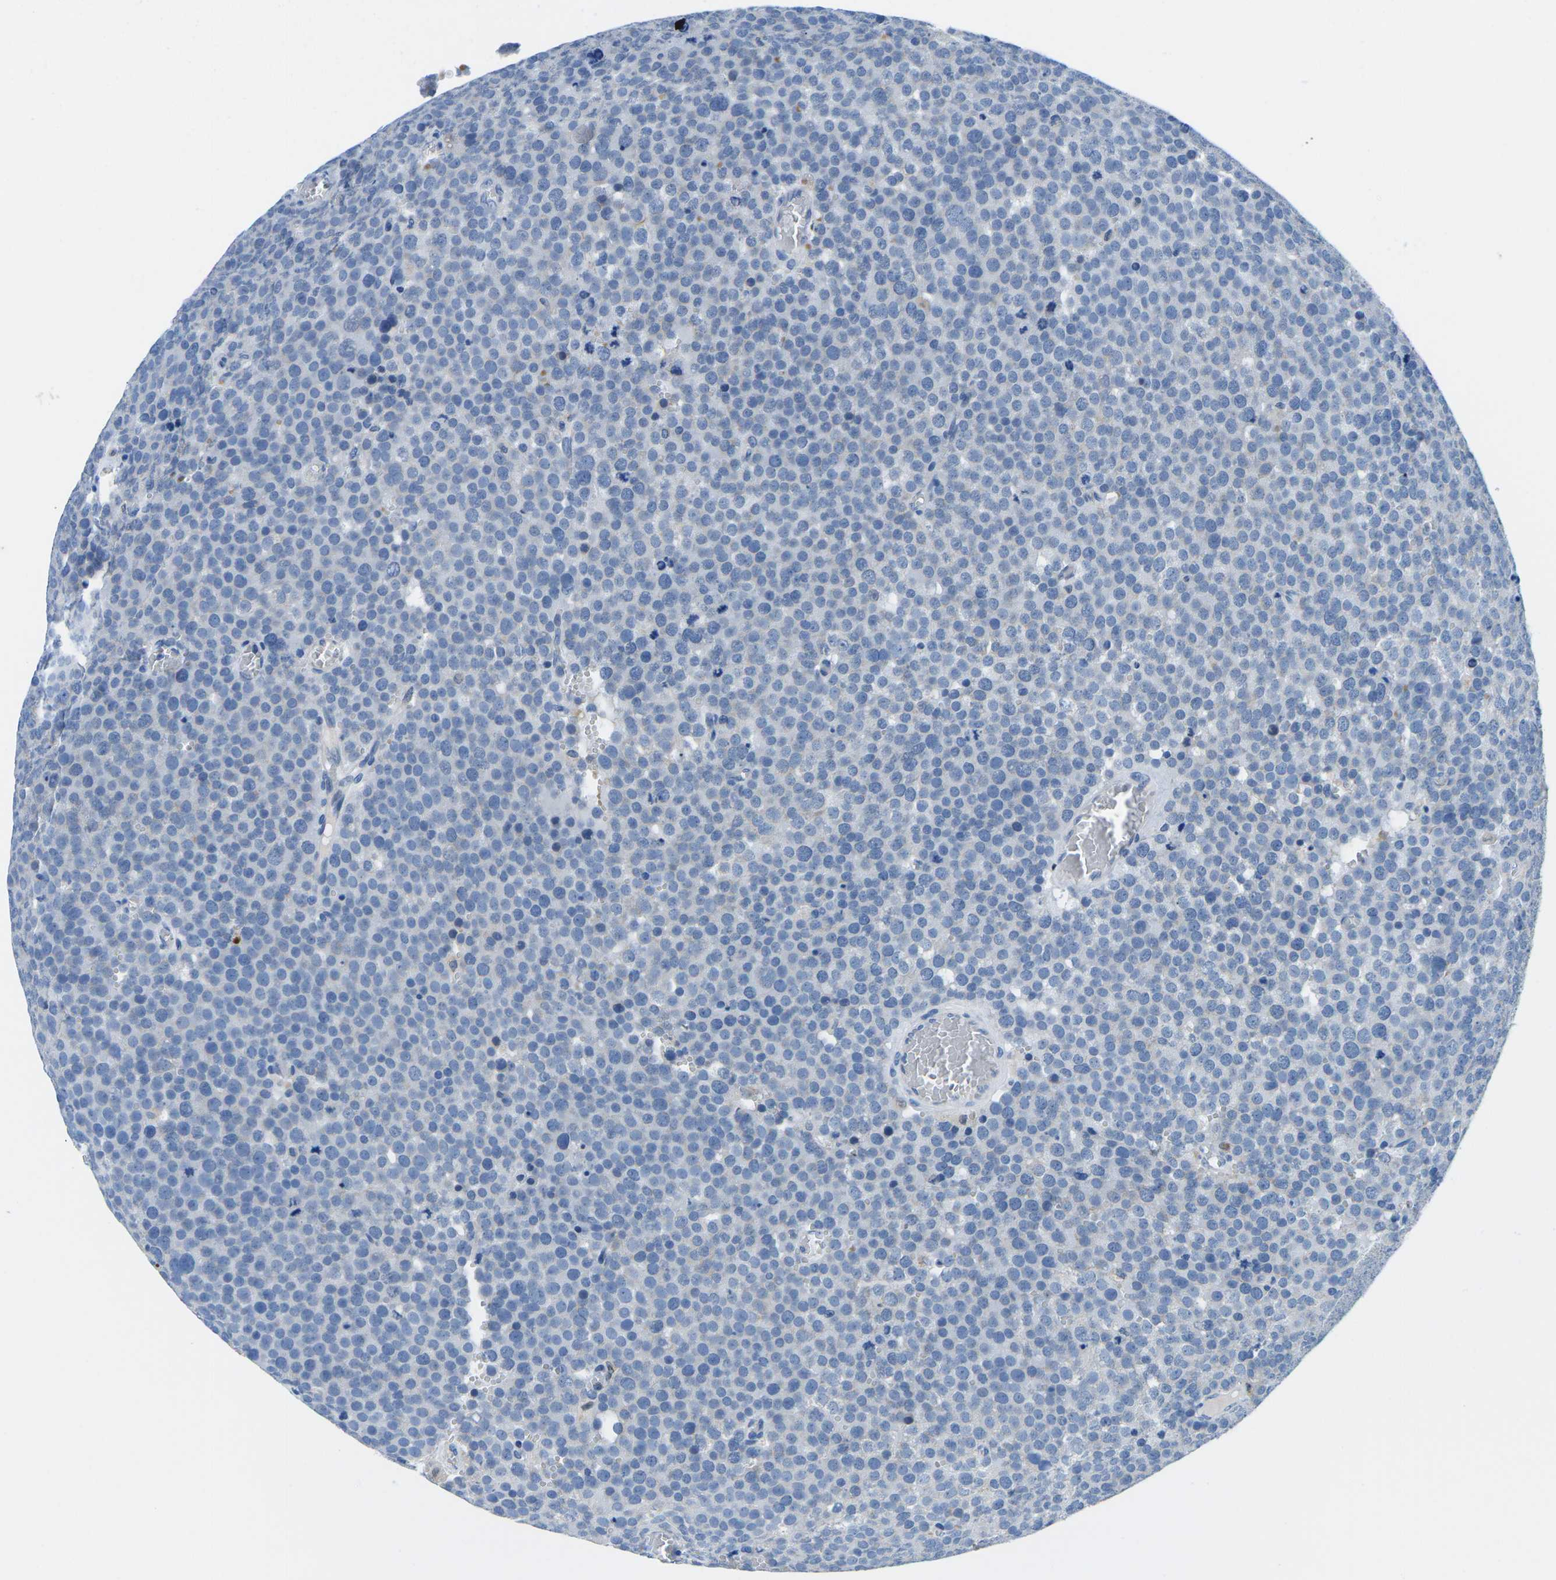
{"staining": {"intensity": "negative", "quantity": "none", "location": "none"}, "tissue": "testis cancer", "cell_type": "Tumor cells", "image_type": "cancer", "snomed": [{"axis": "morphology", "description": "Normal tissue, NOS"}, {"axis": "morphology", "description": "Seminoma, NOS"}, {"axis": "topography", "description": "Testis"}], "caption": "Tumor cells are negative for brown protein staining in seminoma (testis).", "gene": "TM6SF1", "patient": {"sex": "male", "age": 71}}